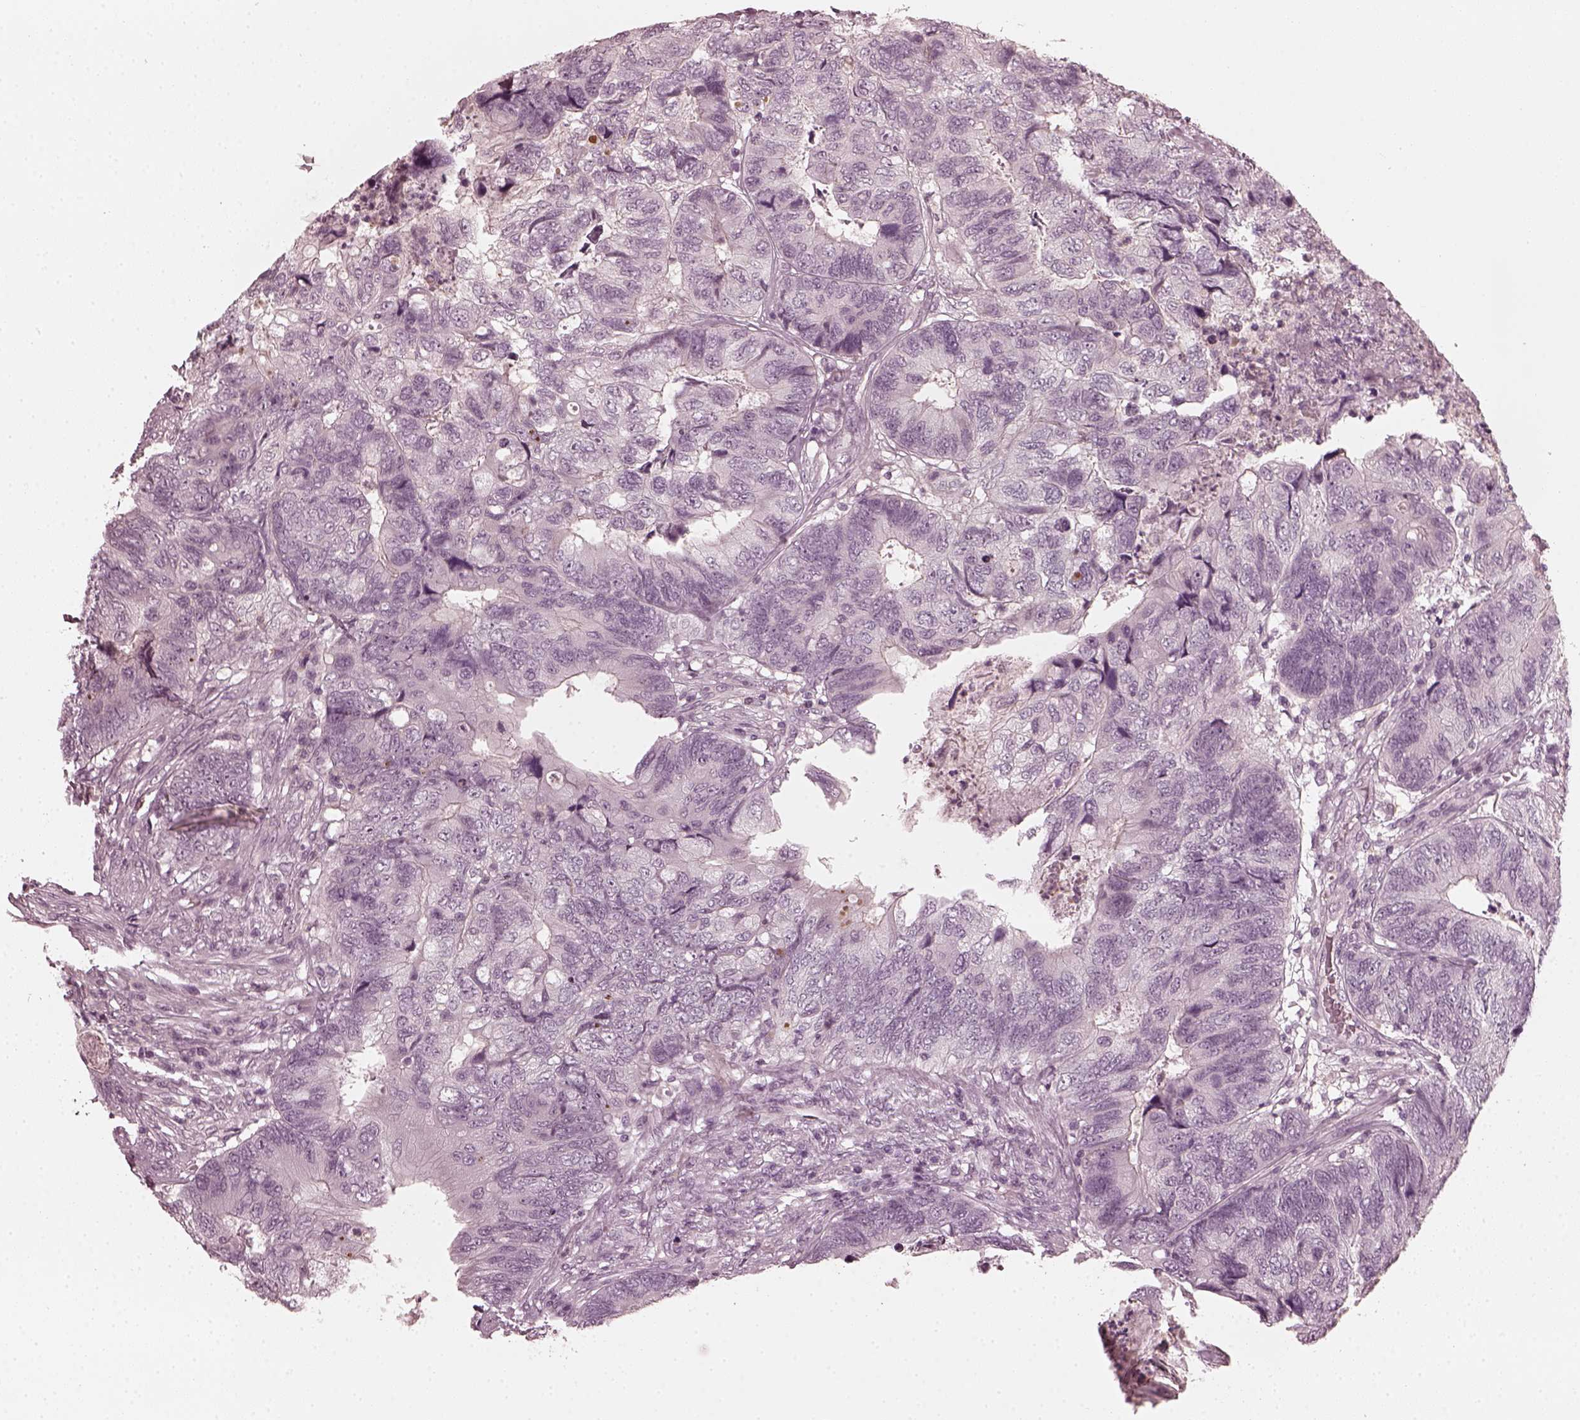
{"staining": {"intensity": "negative", "quantity": "none", "location": "none"}, "tissue": "colorectal cancer", "cell_type": "Tumor cells", "image_type": "cancer", "snomed": [{"axis": "morphology", "description": "Adenocarcinoma, NOS"}, {"axis": "topography", "description": "Colon"}], "caption": "IHC of adenocarcinoma (colorectal) shows no staining in tumor cells.", "gene": "CCDC170", "patient": {"sex": "female", "age": 67}}